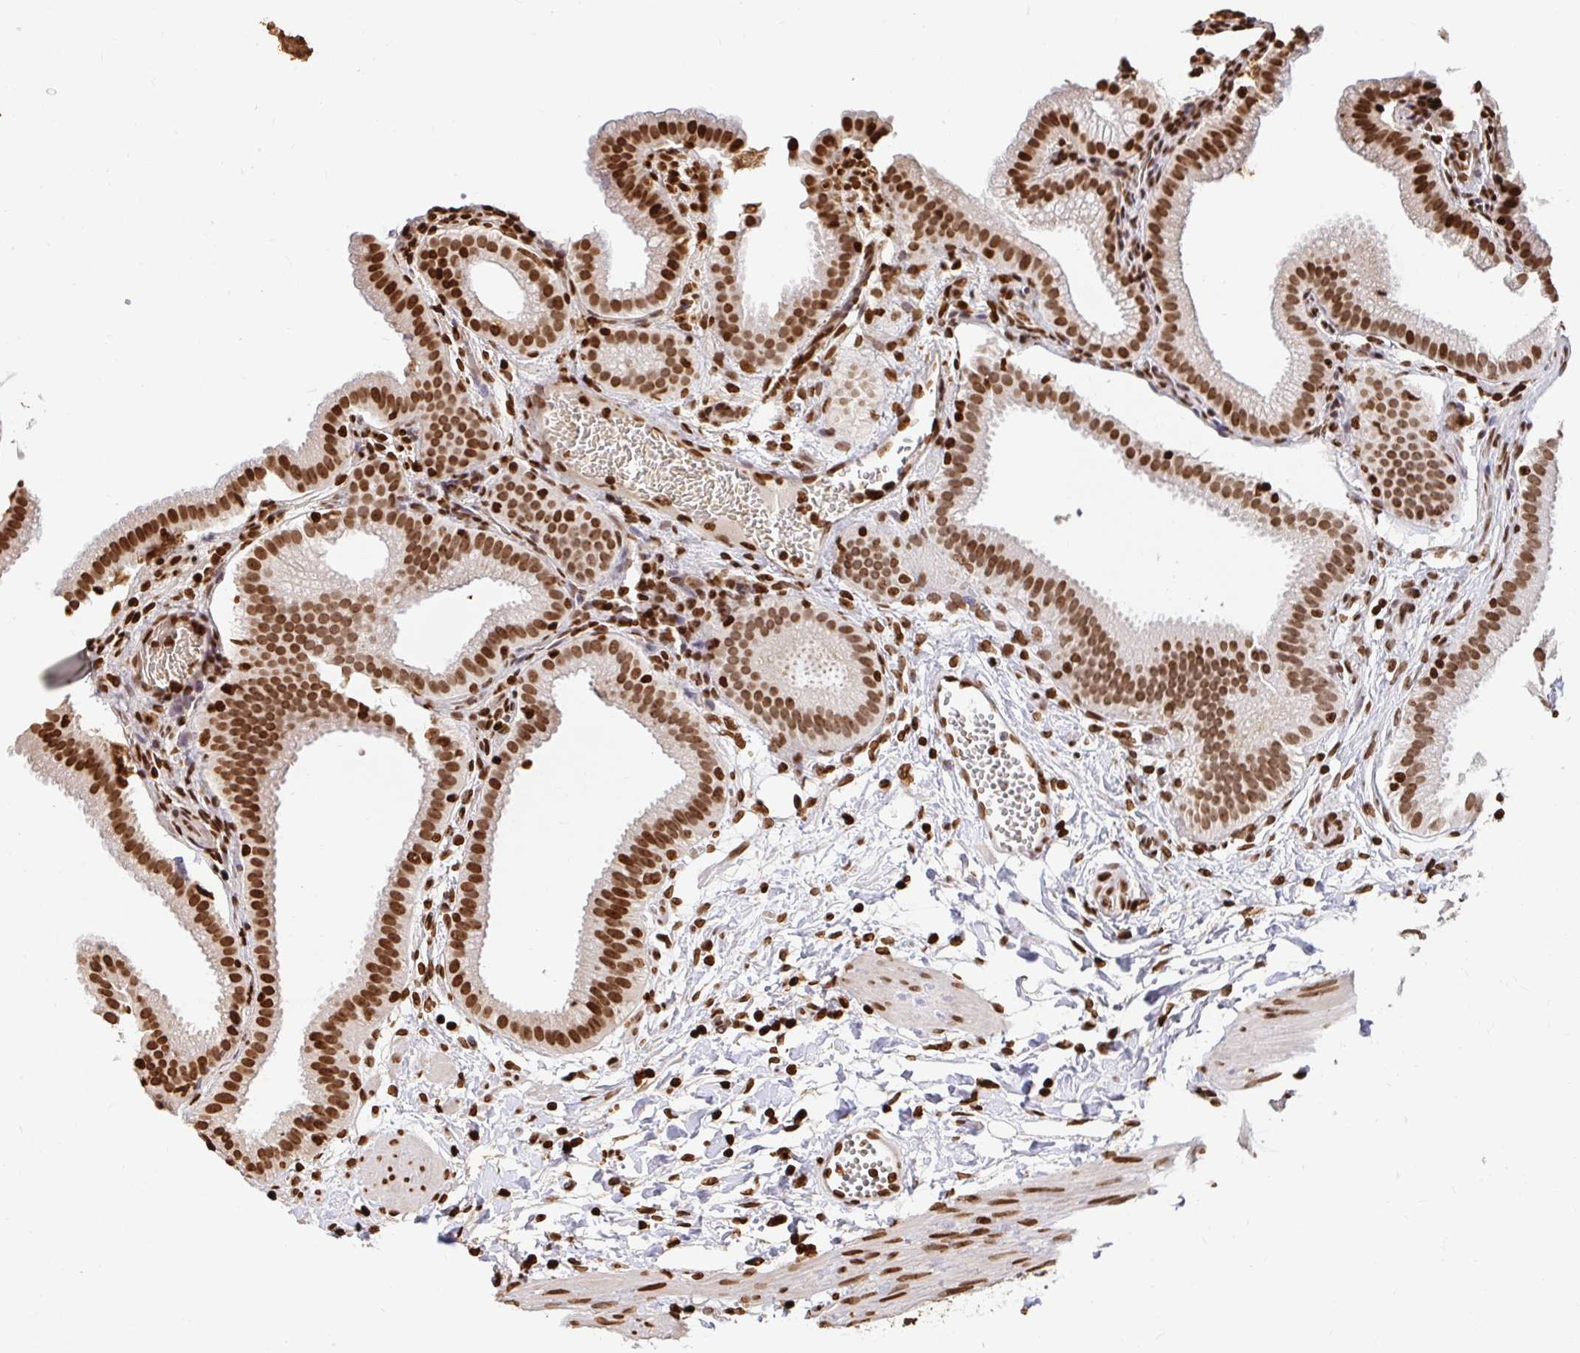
{"staining": {"intensity": "strong", "quantity": ">75%", "location": "nuclear"}, "tissue": "gallbladder", "cell_type": "Glandular cells", "image_type": "normal", "snomed": [{"axis": "morphology", "description": "Normal tissue, NOS"}, {"axis": "topography", "description": "Gallbladder"}], "caption": "This is a histology image of IHC staining of benign gallbladder, which shows strong positivity in the nuclear of glandular cells.", "gene": "H2BC5", "patient": {"sex": "female", "age": 63}}